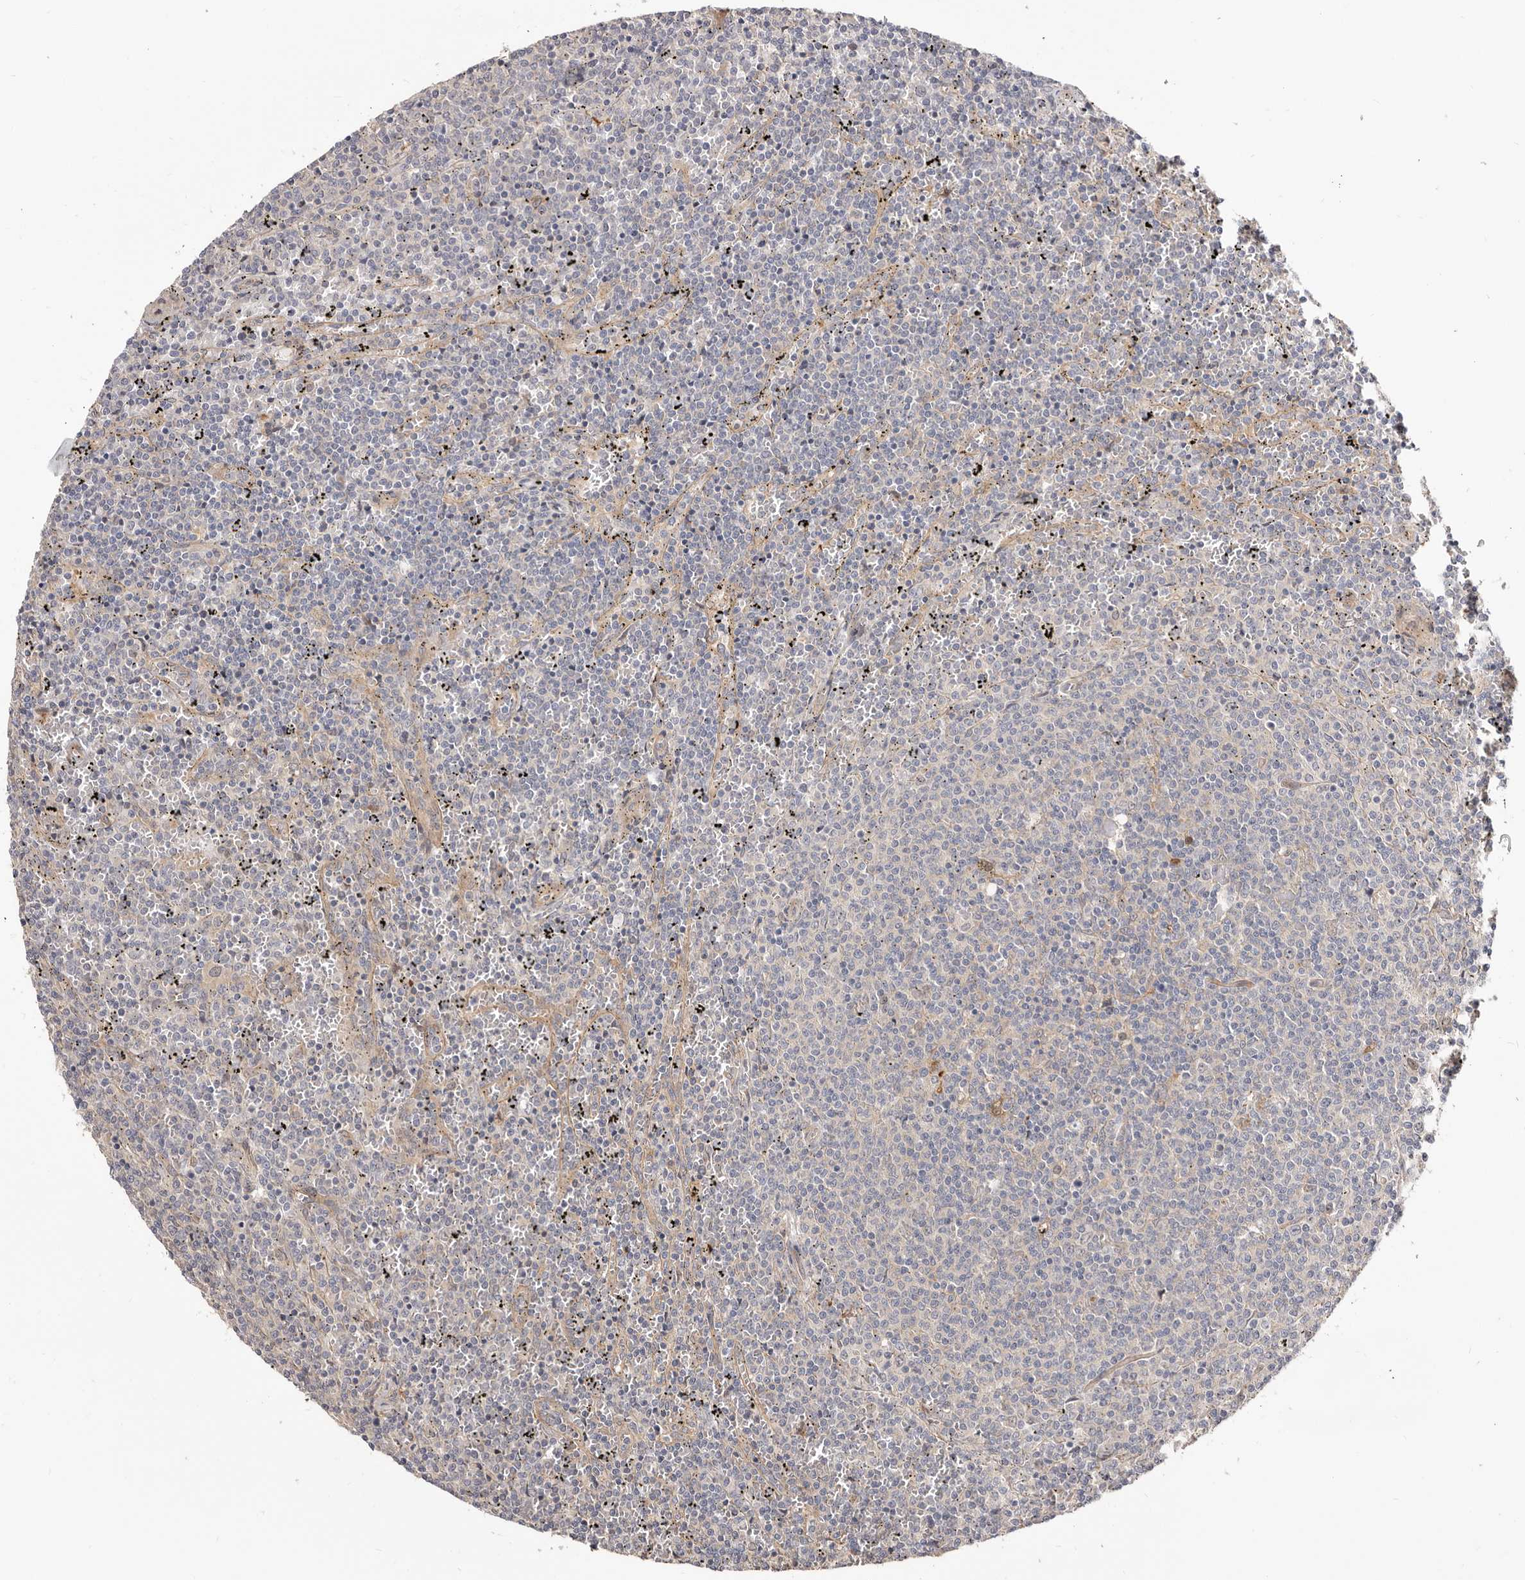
{"staining": {"intensity": "negative", "quantity": "none", "location": "none"}, "tissue": "lymphoma", "cell_type": "Tumor cells", "image_type": "cancer", "snomed": [{"axis": "morphology", "description": "Malignant lymphoma, non-Hodgkin's type, Low grade"}, {"axis": "topography", "description": "Spleen"}], "caption": "Immunohistochemical staining of human lymphoma exhibits no significant expression in tumor cells. (Brightfield microscopy of DAB (3,3'-diaminobenzidine) immunohistochemistry (IHC) at high magnification).", "gene": "GPATCH4", "patient": {"sex": "female", "age": 50}}